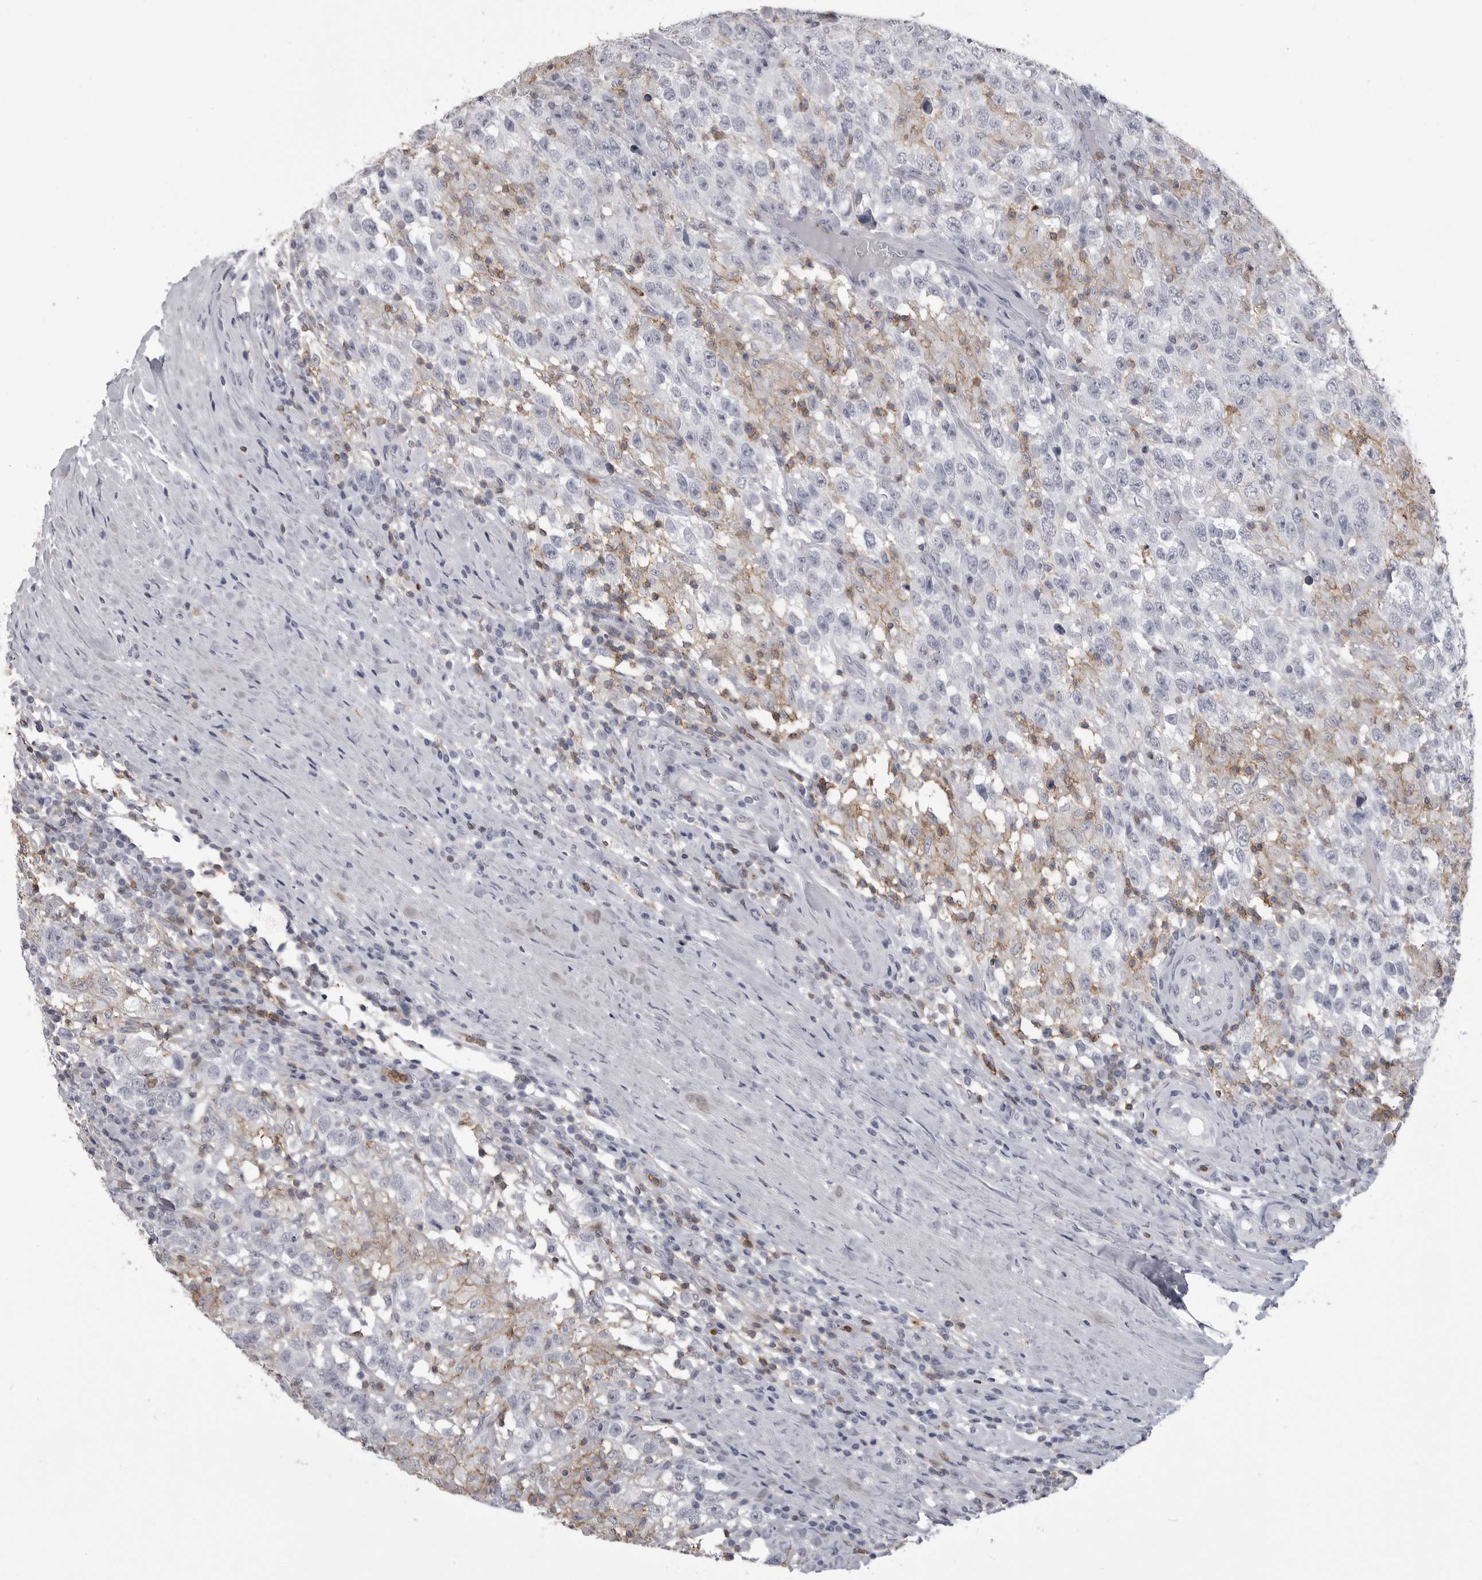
{"staining": {"intensity": "negative", "quantity": "none", "location": "none"}, "tissue": "testis cancer", "cell_type": "Tumor cells", "image_type": "cancer", "snomed": [{"axis": "morphology", "description": "Seminoma, NOS"}, {"axis": "topography", "description": "Testis"}], "caption": "Immunohistochemistry of human seminoma (testis) demonstrates no expression in tumor cells.", "gene": "ITGAL", "patient": {"sex": "male", "age": 41}}